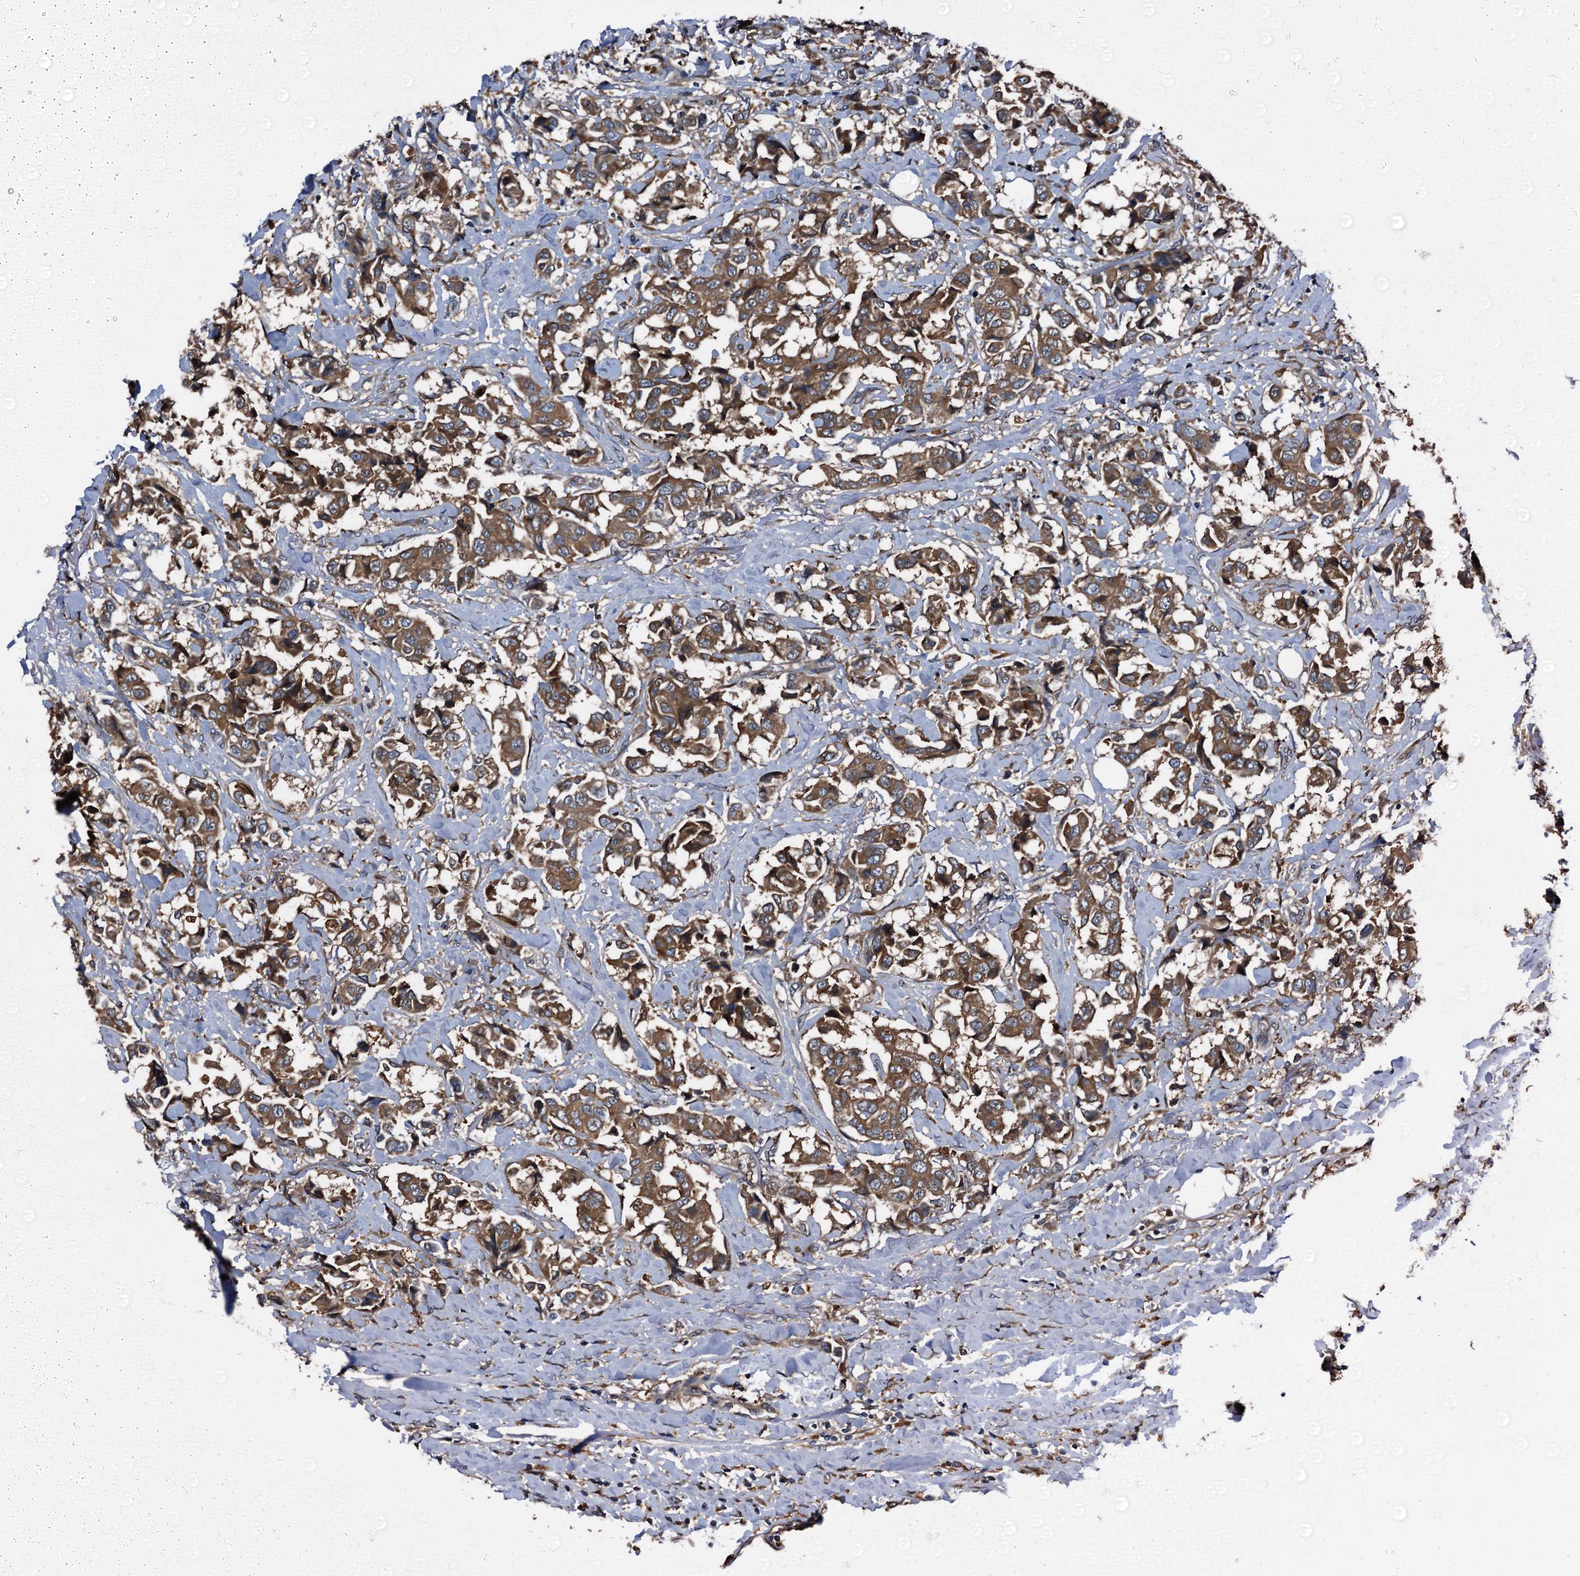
{"staining": {"intensity": "moderate", "quantity": ">75%", "location": "cytoplasmic/membranous"}, "tissue": "breast cancer", "cell_type": "Tumor cells", "image_type": "cancer", "snomed": [{"axis": "morphology", "description": "Duct carcinoma"}, {"axis": "topography", "description": "Breast"}], "caption": "The histopathology image displays a brown stain indicating the presence of a protein in the cytoplasmic/membranous of tumor cells in breast cancer (infiltrating ductal carcinoma).", "gene": "PEX5", "patient": {"sex": "female", "age": 80}}